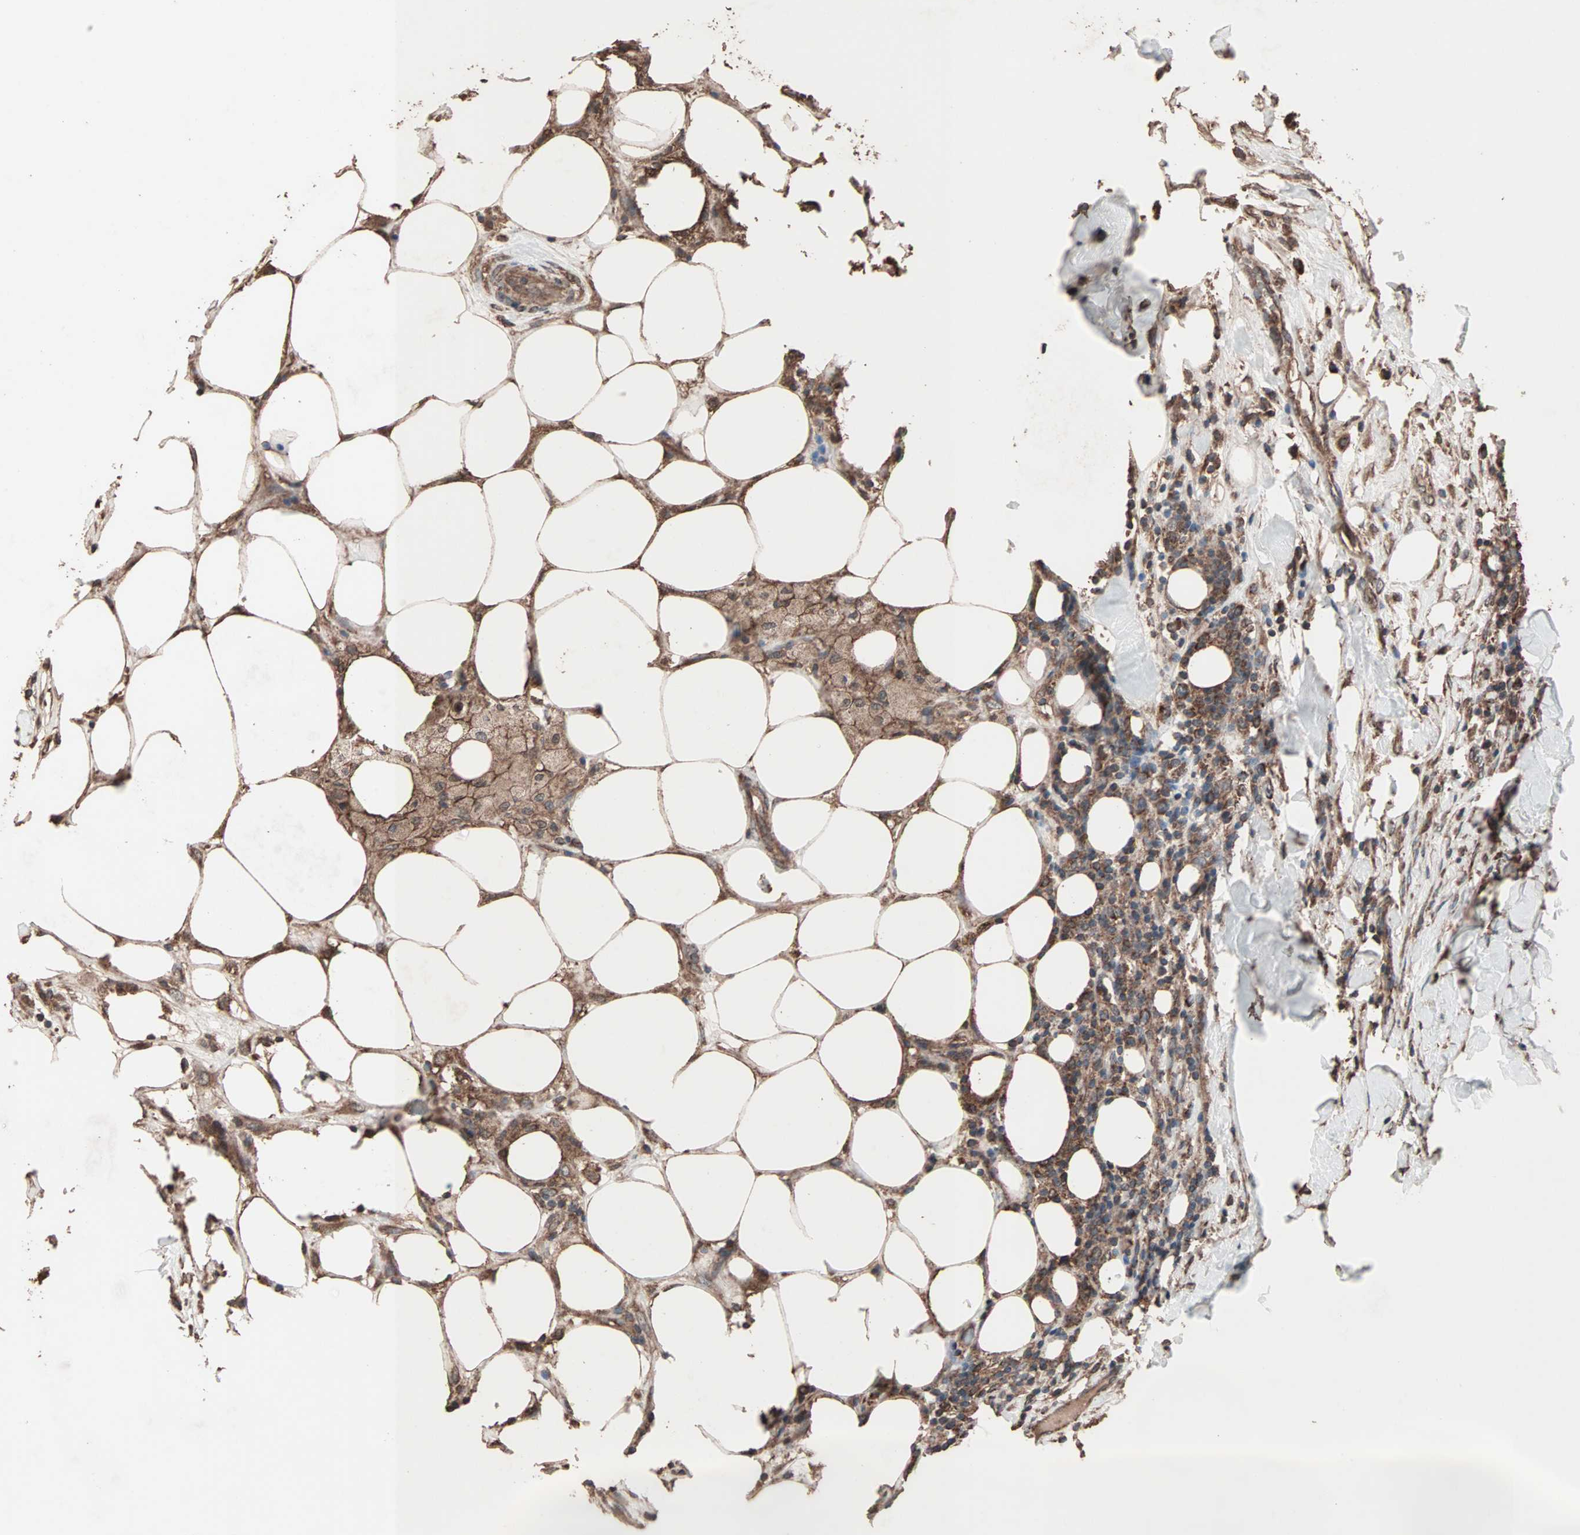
{"staining": {"intensity": "moderate", "quantity": ">75%", "location": "cytoplasmic/membranous"}, "tissue": "breast cancer", "cell_type": "Tumor cells", "image_type": "cancer", "snomed": [{"axis": "morphology", "description": "Duct carcinoma"}, {"axis": "topography", "description": "Breast"}], "caption": "A high-resolution micrograph shows immunohistochemistry (IHC) staining of breast cancer, which shows moderate cytoplasmic/membranous positivity in about >75% of tumor cells.", "gene": "MRPL2", "patient": {"sex": "female", "age": 37}}